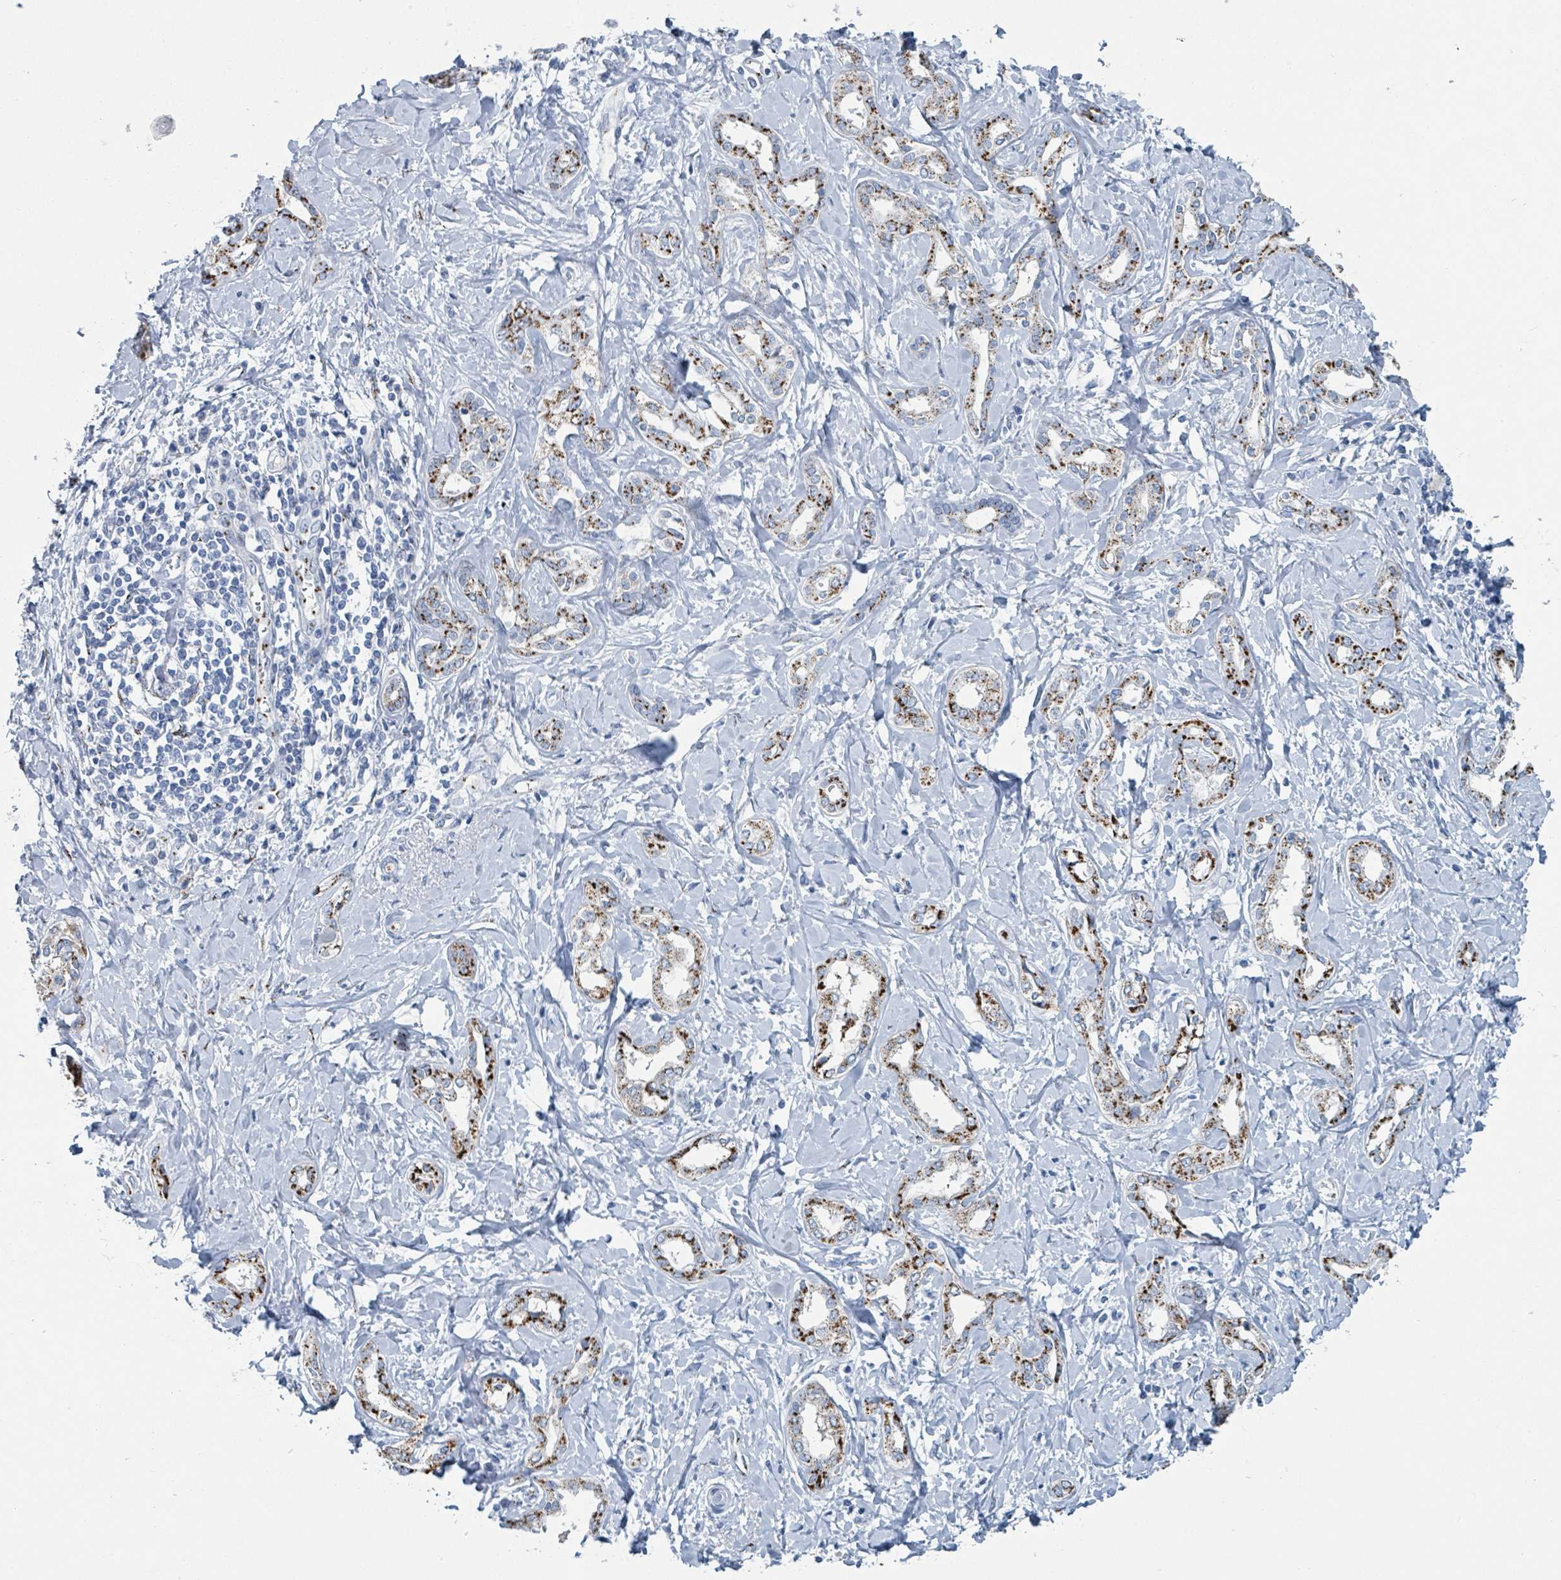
{"staining": {"intensity": "moderate", "quantity": "25%-75%", "location": "cytoplasmic/membranous"}, "tissue": "liver cancer", "cell_type": "Tumor cells", "image_type": "cancer", "snomed": [{"axis": "morphology", "description": "Cholangiocarcinoma"}, {"axis": "topography", "description": "Liver"}], "caption": "DAB (3,3'-diaminobenzidine) immunohistochemical staining of human cholangiocarcinoma (liver) reveals moderate cytoplasmic/membranous protein expression in approximately 25%-75% of tumor cells.", "gene": "DCAF5", "patient": {"sex": "female", "age": 77}}